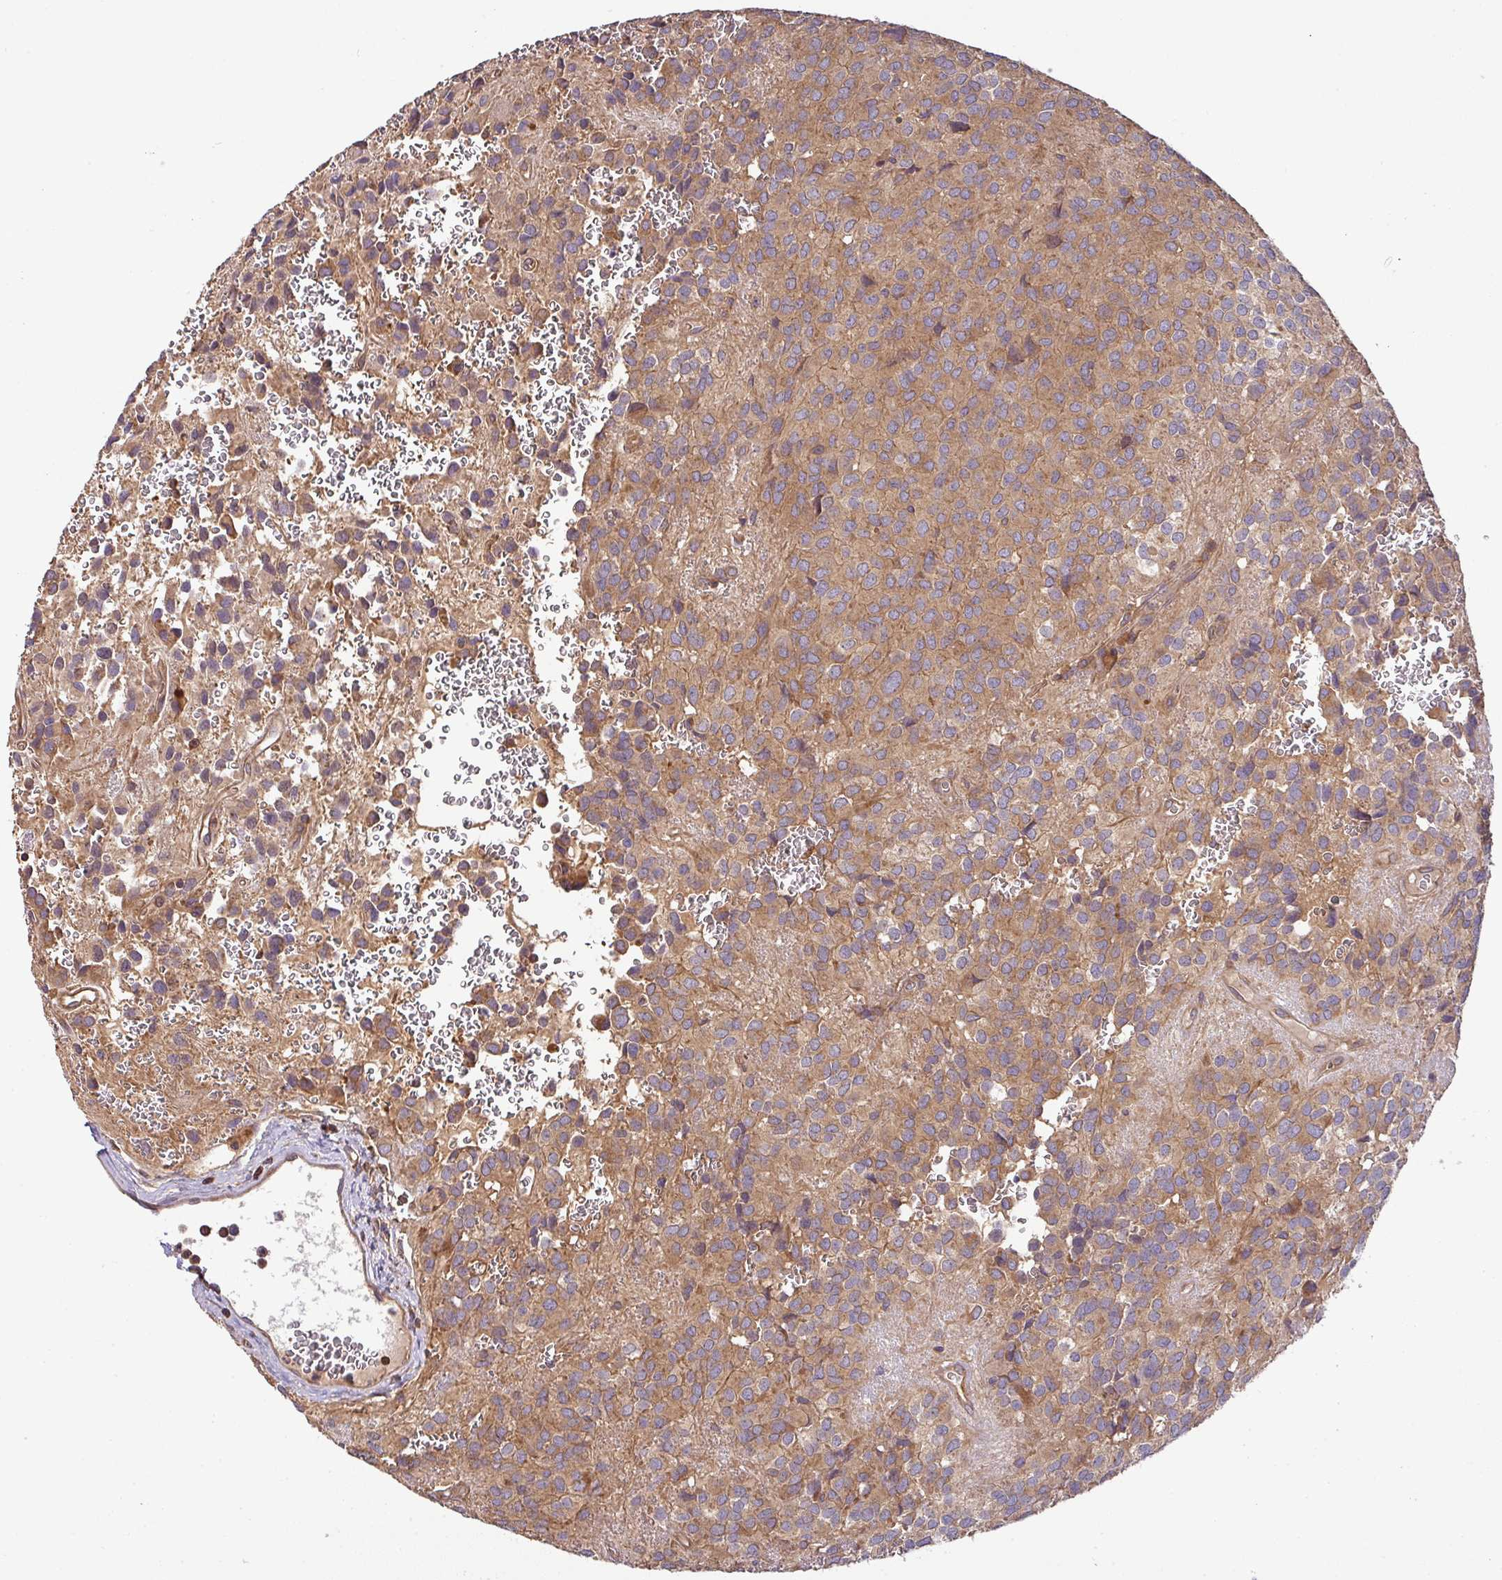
{"staining": {"intensity": "moderate", "quantity": ">75%", "location": "cytoplasmic/membranous"}, "tissue": "glioma", "cell_type": "Tumor cells", "image_type": "cancer", "snomed": [{"axis": "morphology", "description": "Glioma, malignant, Low grade"}, {"axis": "topography", "description": "Brain"}], "caption": "Malignant glioma (low-grade) tissue exhibits moderate cytoplasmic/membranous expression in about >75% of tumor cells", "gene": "GSPT1", "patient": {"sex": "male", "age": 56}}